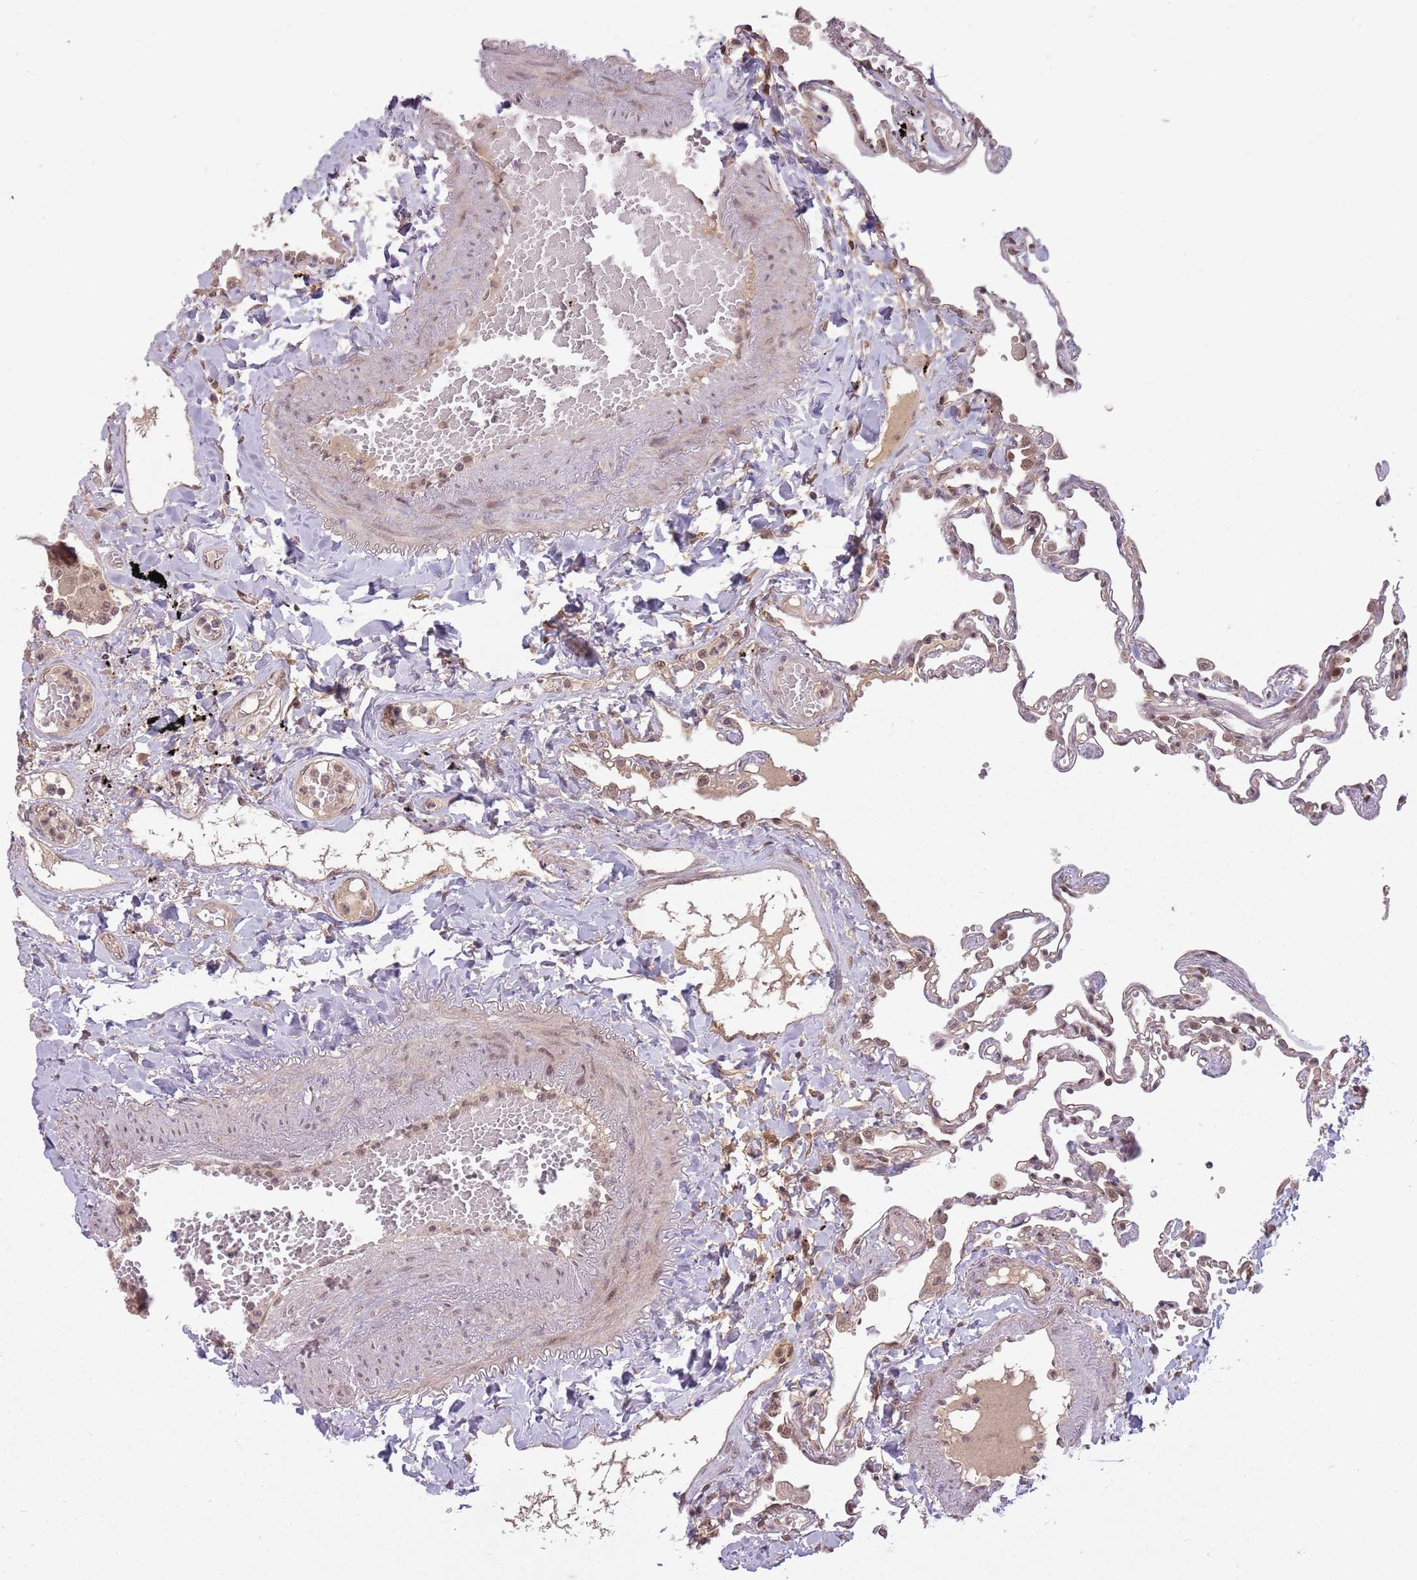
{"staining": {"intensity": "moderate", "quantity": "<25%", "location": "cytoplasmic/membranous,nuclear"}, "tissue": "lung", "cell_type": "Alveolar cells", "image_type": "normal", "snomed": [{"axis": "morphology", "description": "Normal tissue, NOS"}, {"axis": "topography", "description": "Lung"}], "caption": "High-magnification brightfield microscopy of benign lung stained with DAB (3,3'-diaminobenzidine) (brown) and counterstained with hematoxylin (blue). alveolar cells exhibit moderate cytoplasmic/membranous,nuclear expression is identified in about<25% of cells. (DAB = brown stain, brightfield microscopy at high magnification).", "gene": "ADAMTS3", "patient": {"sex": "female", "age": 67}}